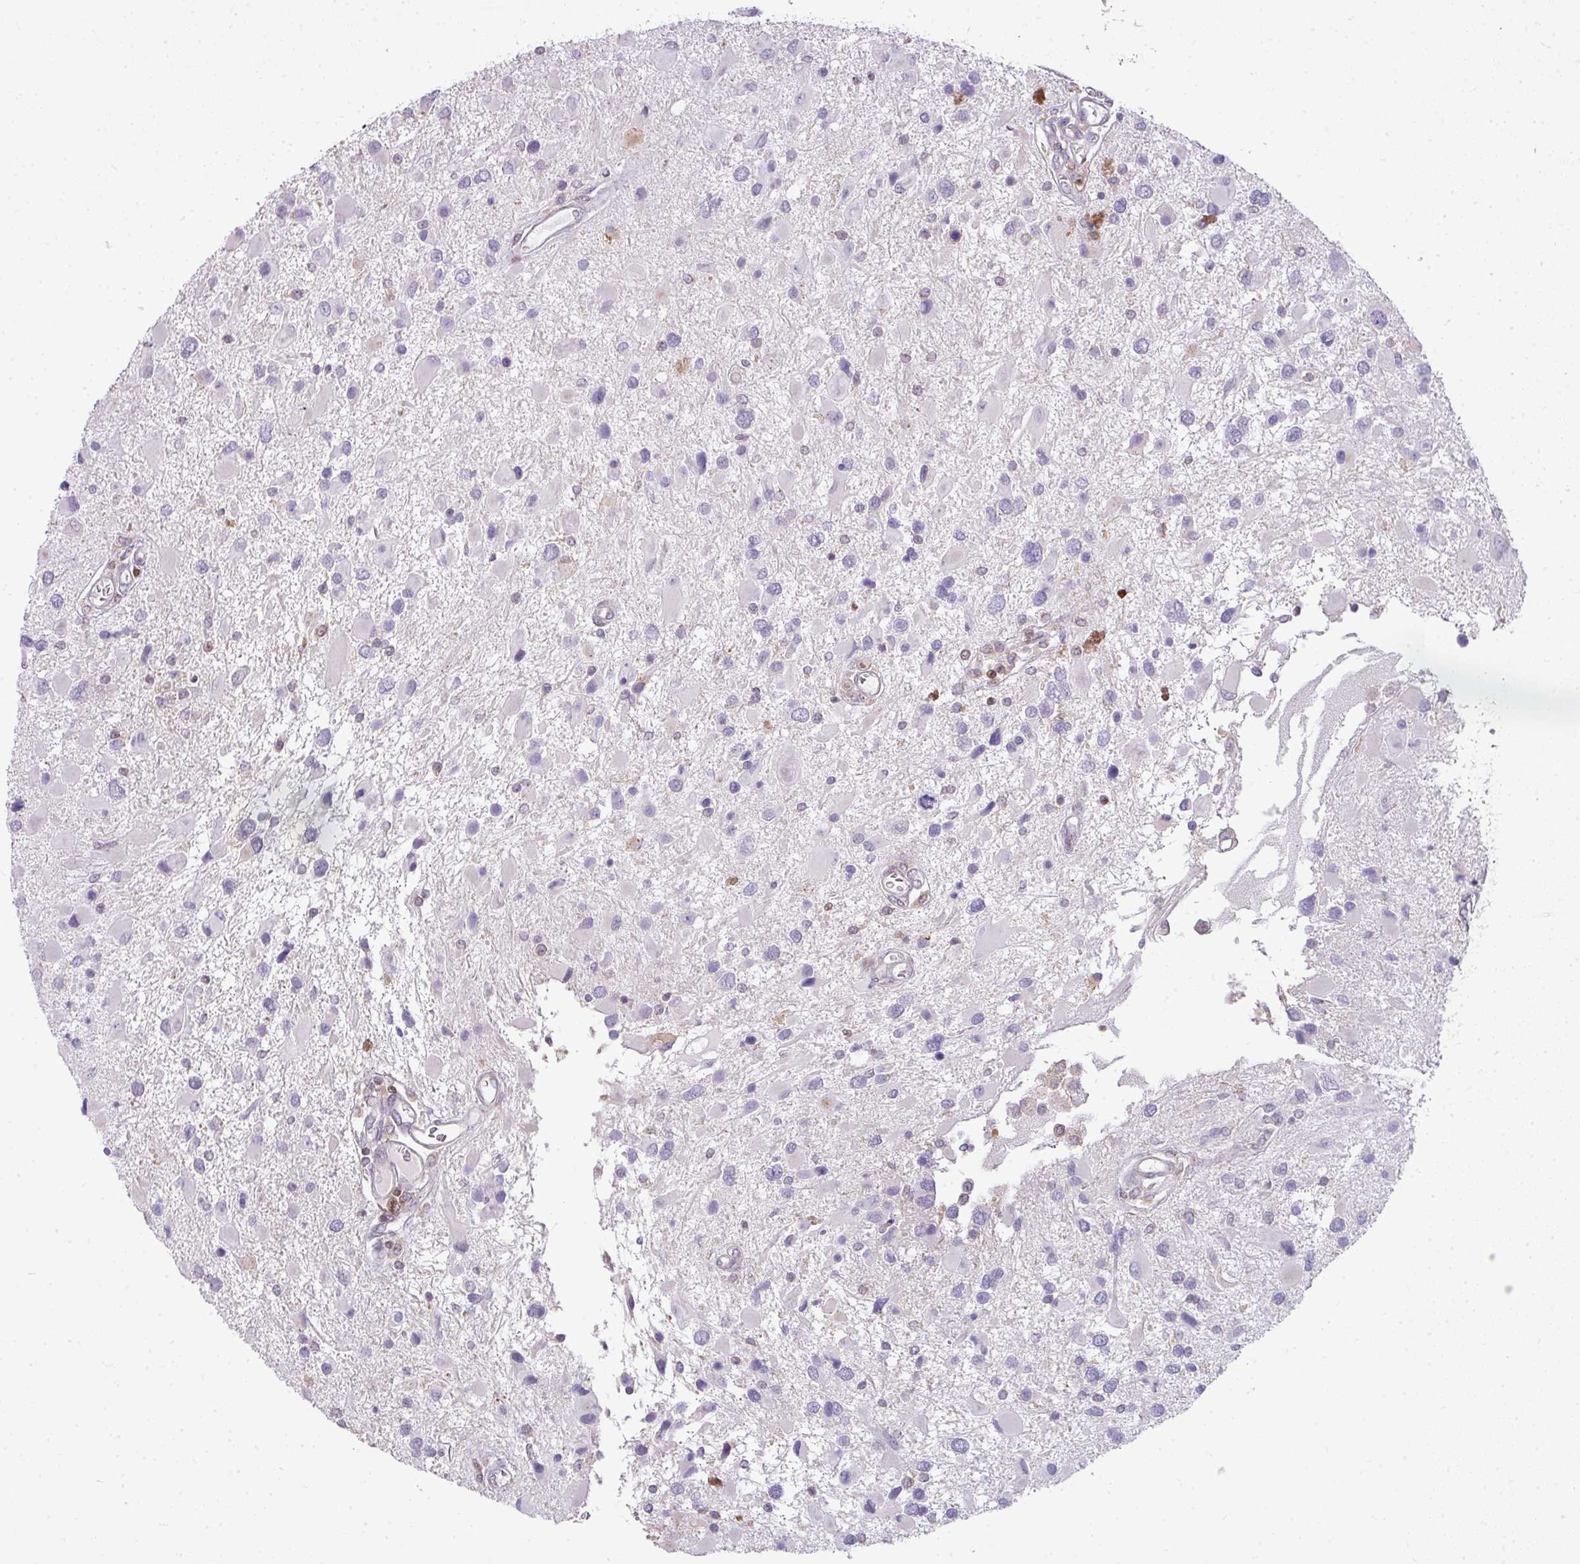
{"staining": {"intensity": "negative", "quantity": "none", "location": "none"}, "tissue": "glioma", "cell_type": "Tumor cells", "image_type": "cancer", "snomed": [{"axis": "morphology", "description": "Glioma, malignant, High grade"}, {"axis": "topography", "description": "Brain"}], "caption": "This photomicrograph is of high-grade glioma (malignant) stained with immunohistochemistry (IHC) to label a protein in brown with the nuclei are counter-stained blue. There is no positivity in tumor cells.", "gene": "STAT5A", "patient": {"sex": "male", "age": 53}}